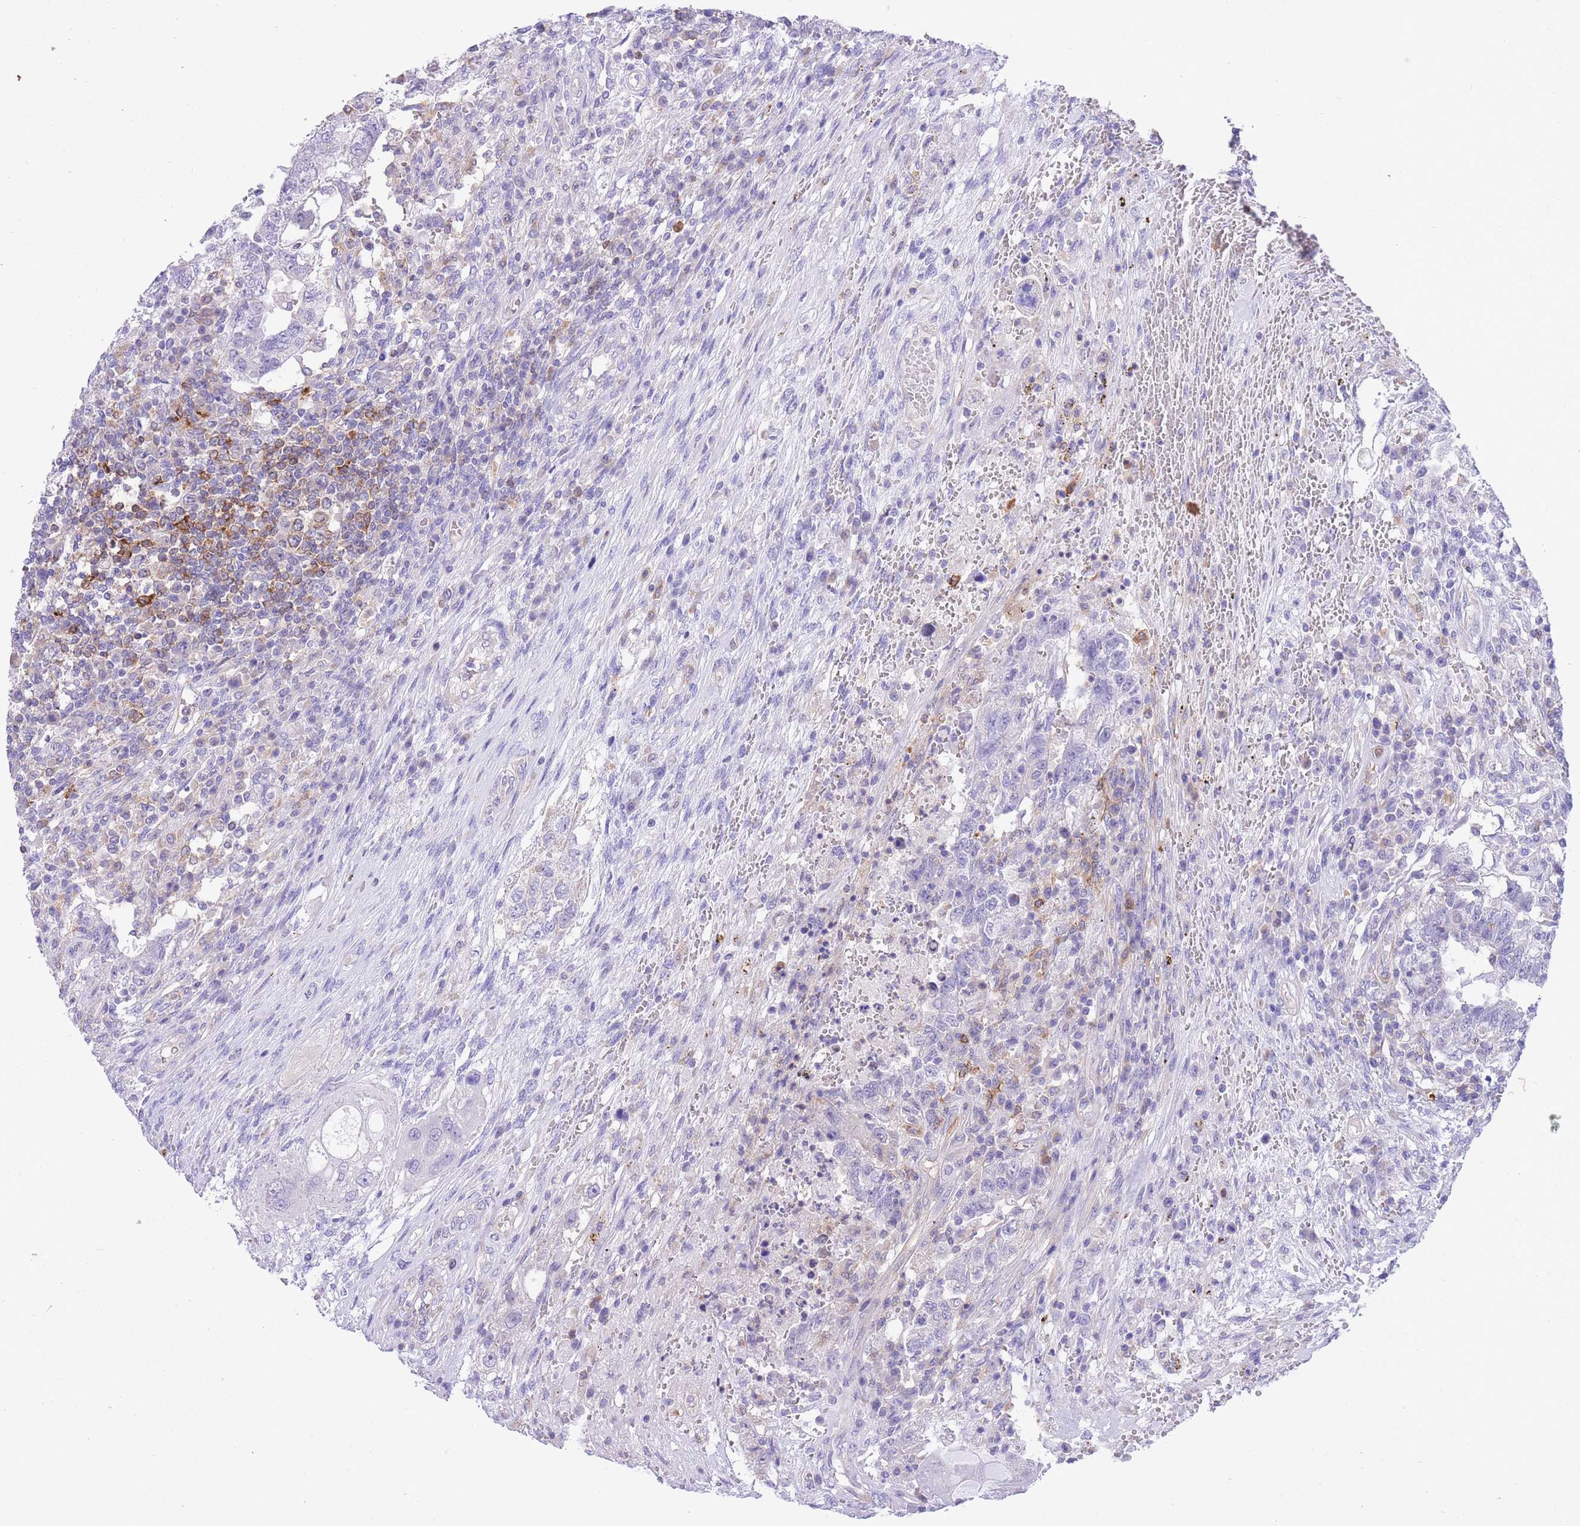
{"staining": {"intensity": "negative", "quantity": "none", "location": "none"}, "tissue": "testis cancer", "cell_type": "Tumor cells", "image_type": "cancer", "snomed": [{"axis": "morphology", "description": "Carcinoma, Embryonal, NOS"}, {"axis": "topography", "description": "Testis"}], "caption": "A micrograph of testis cancer stained for a protein demonstrates no brown staining in tumor cells.", "gene": "NAMPT", "patient": {"sex": "male", "age": 26}}